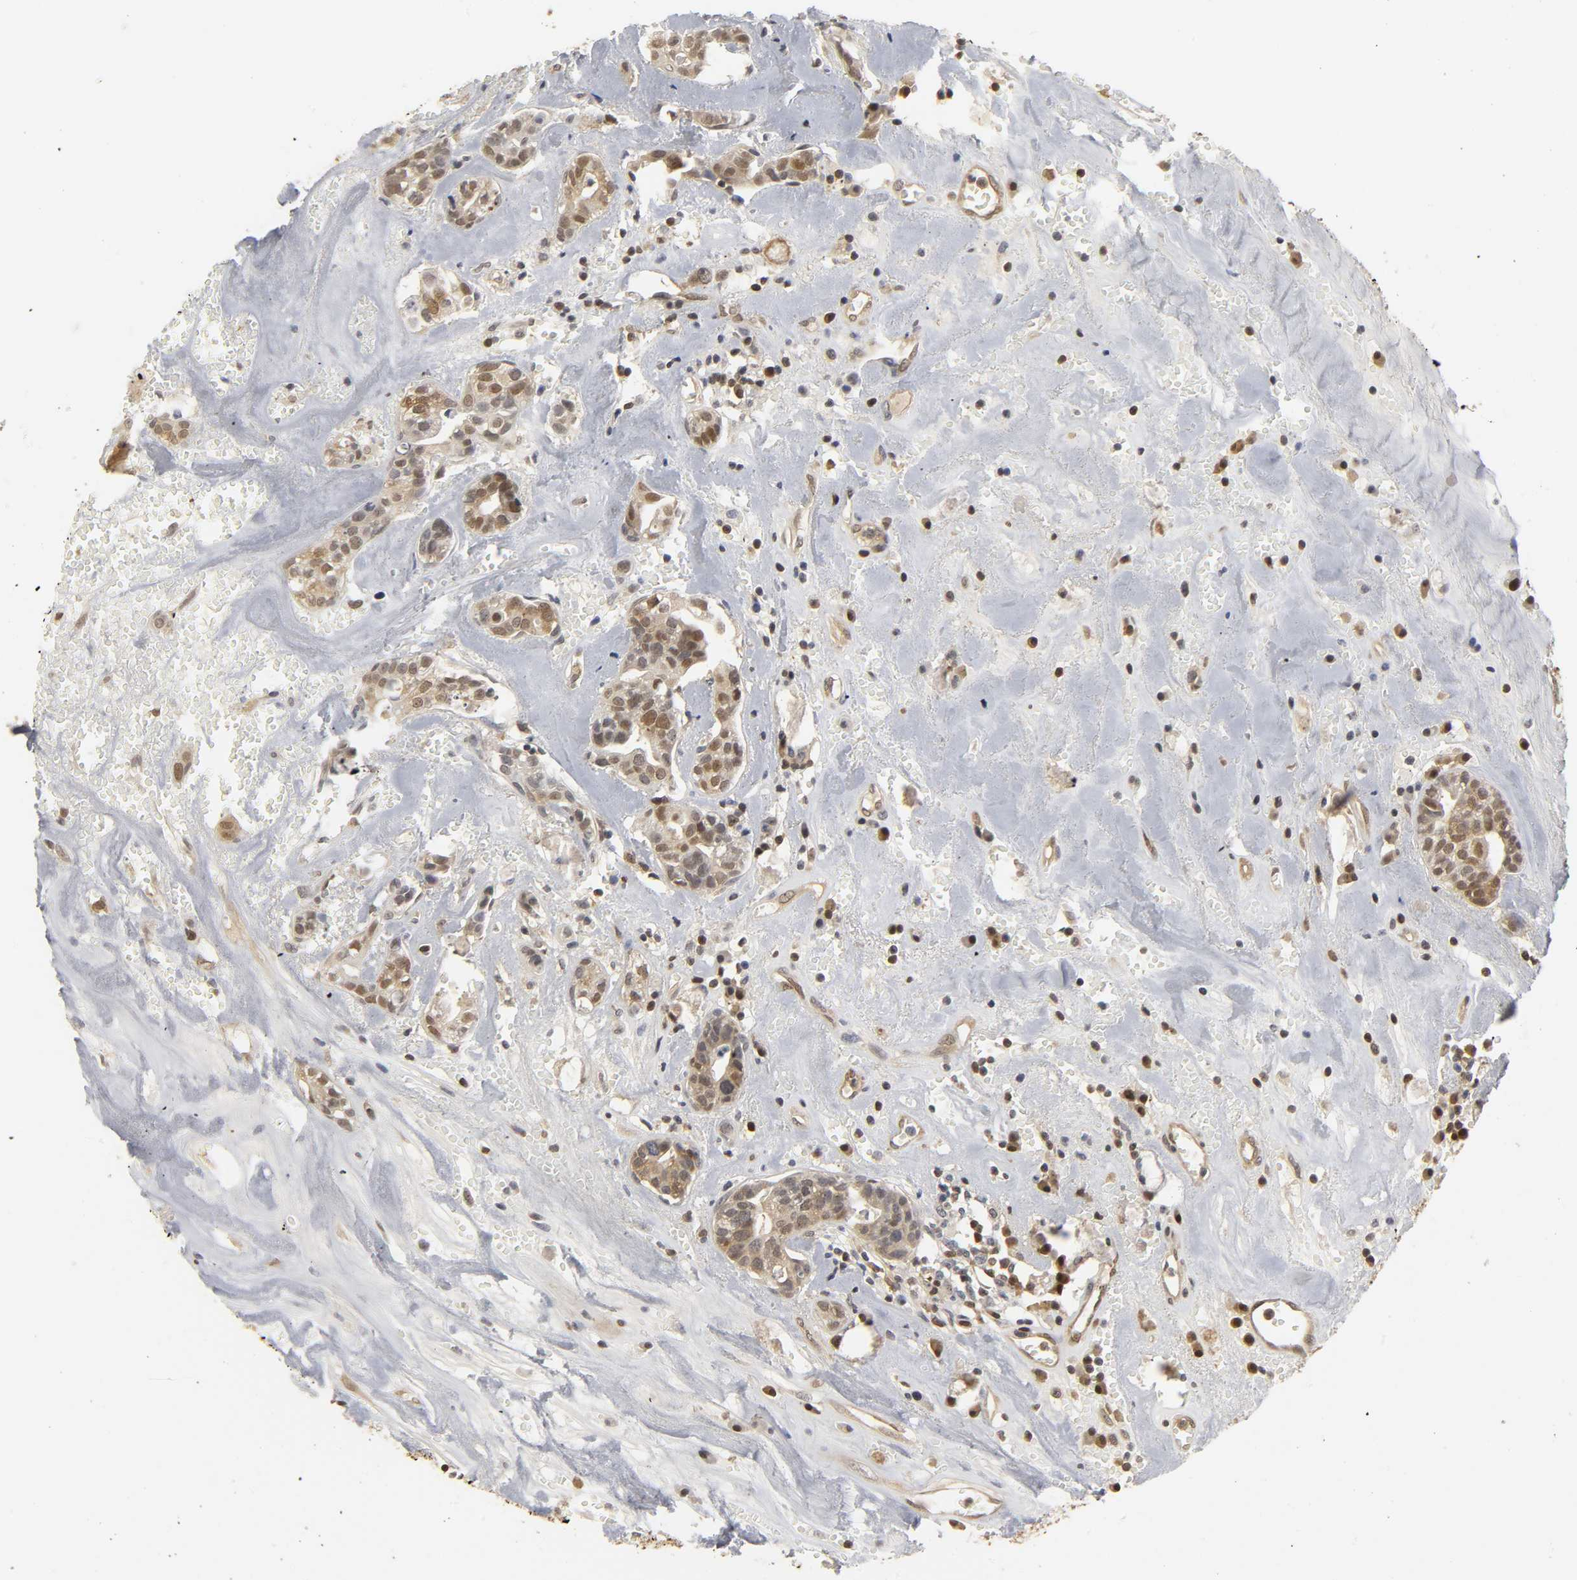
{"staining": {"intensity": "moderate", "quantity": ">75%", "location": "cytoplasmic/membranous,nuclear"}, "tissue": "head and neck cancer", "cell_type": "Tumor cells", "image_type": "cancer", "snomed": [{"axis": "morphology", "description": "Adenocarcinoma, NOS"}, {"axis": "topography", "description": "Salivary gland"}, {"axis": "topography", "description": "Head-Neck"}], "caption": "Approximately >75% of tumor cells in head and neck adenocarcinoma show moderate cytoplasmic/membranous and nuclear protein positivity as visualized by brown immunohistochemical staining.", "gene": "PARK7", "patient": {"sex": "female", "age": 65}}